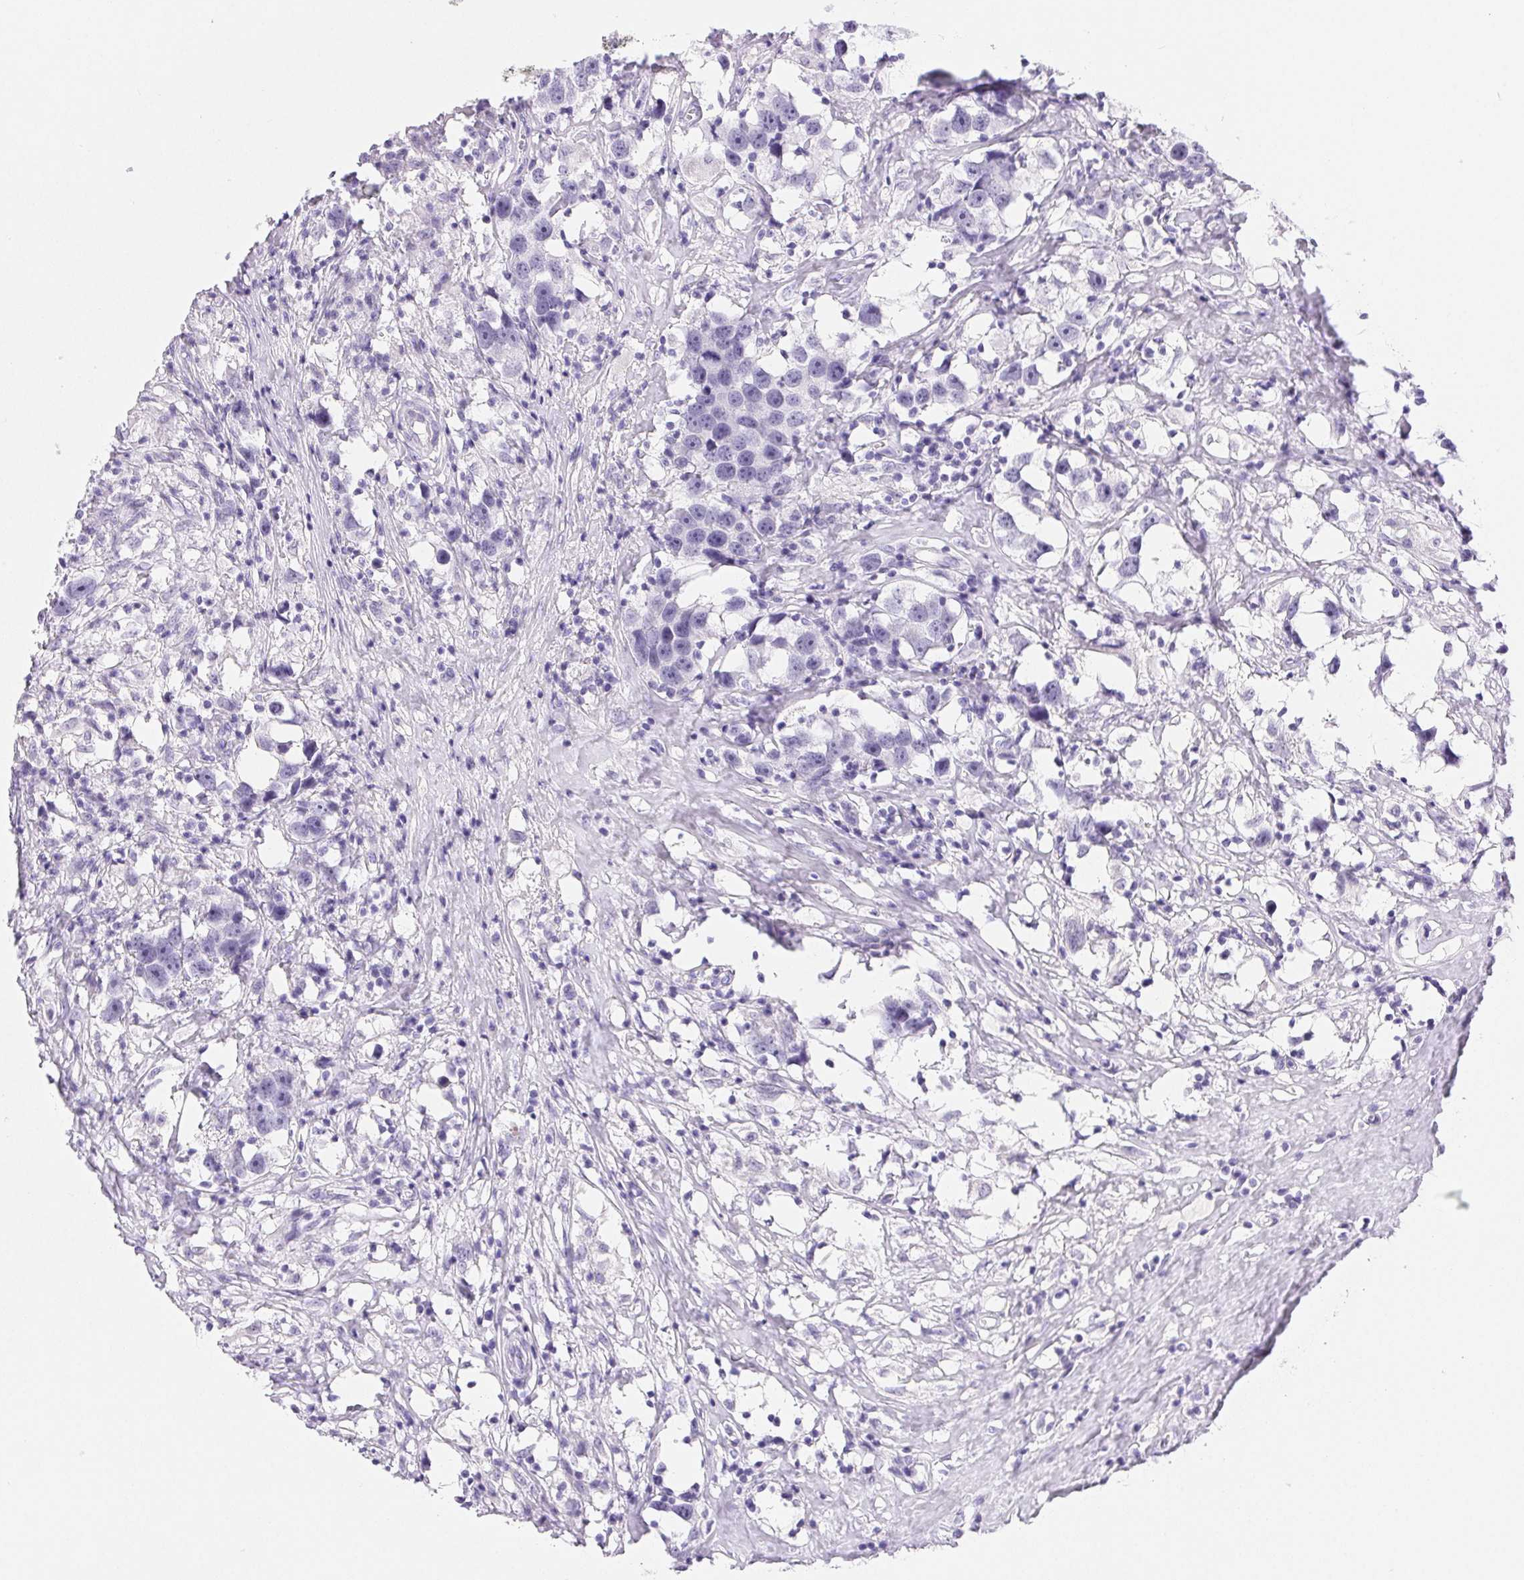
{"staining": {"intensity": "negative", "quantity": "none", "location": "none"}, "tissue": "testis cancer", "cell_type": "Tumor cells", "image_type": "cancer", "snomed": [{"axis": "morphology", "description": "Seminoma, NOS"}, {"axis": "topography", "description": "Testis"}], "caption": "Immunohistochemistry (IHC) photomicrograph of human testis seminoma stained for a protein (brown), which shows no staining in tumor cells.", "gene": "CLDN16", "patient": {"sex": "male", "age": 49}}